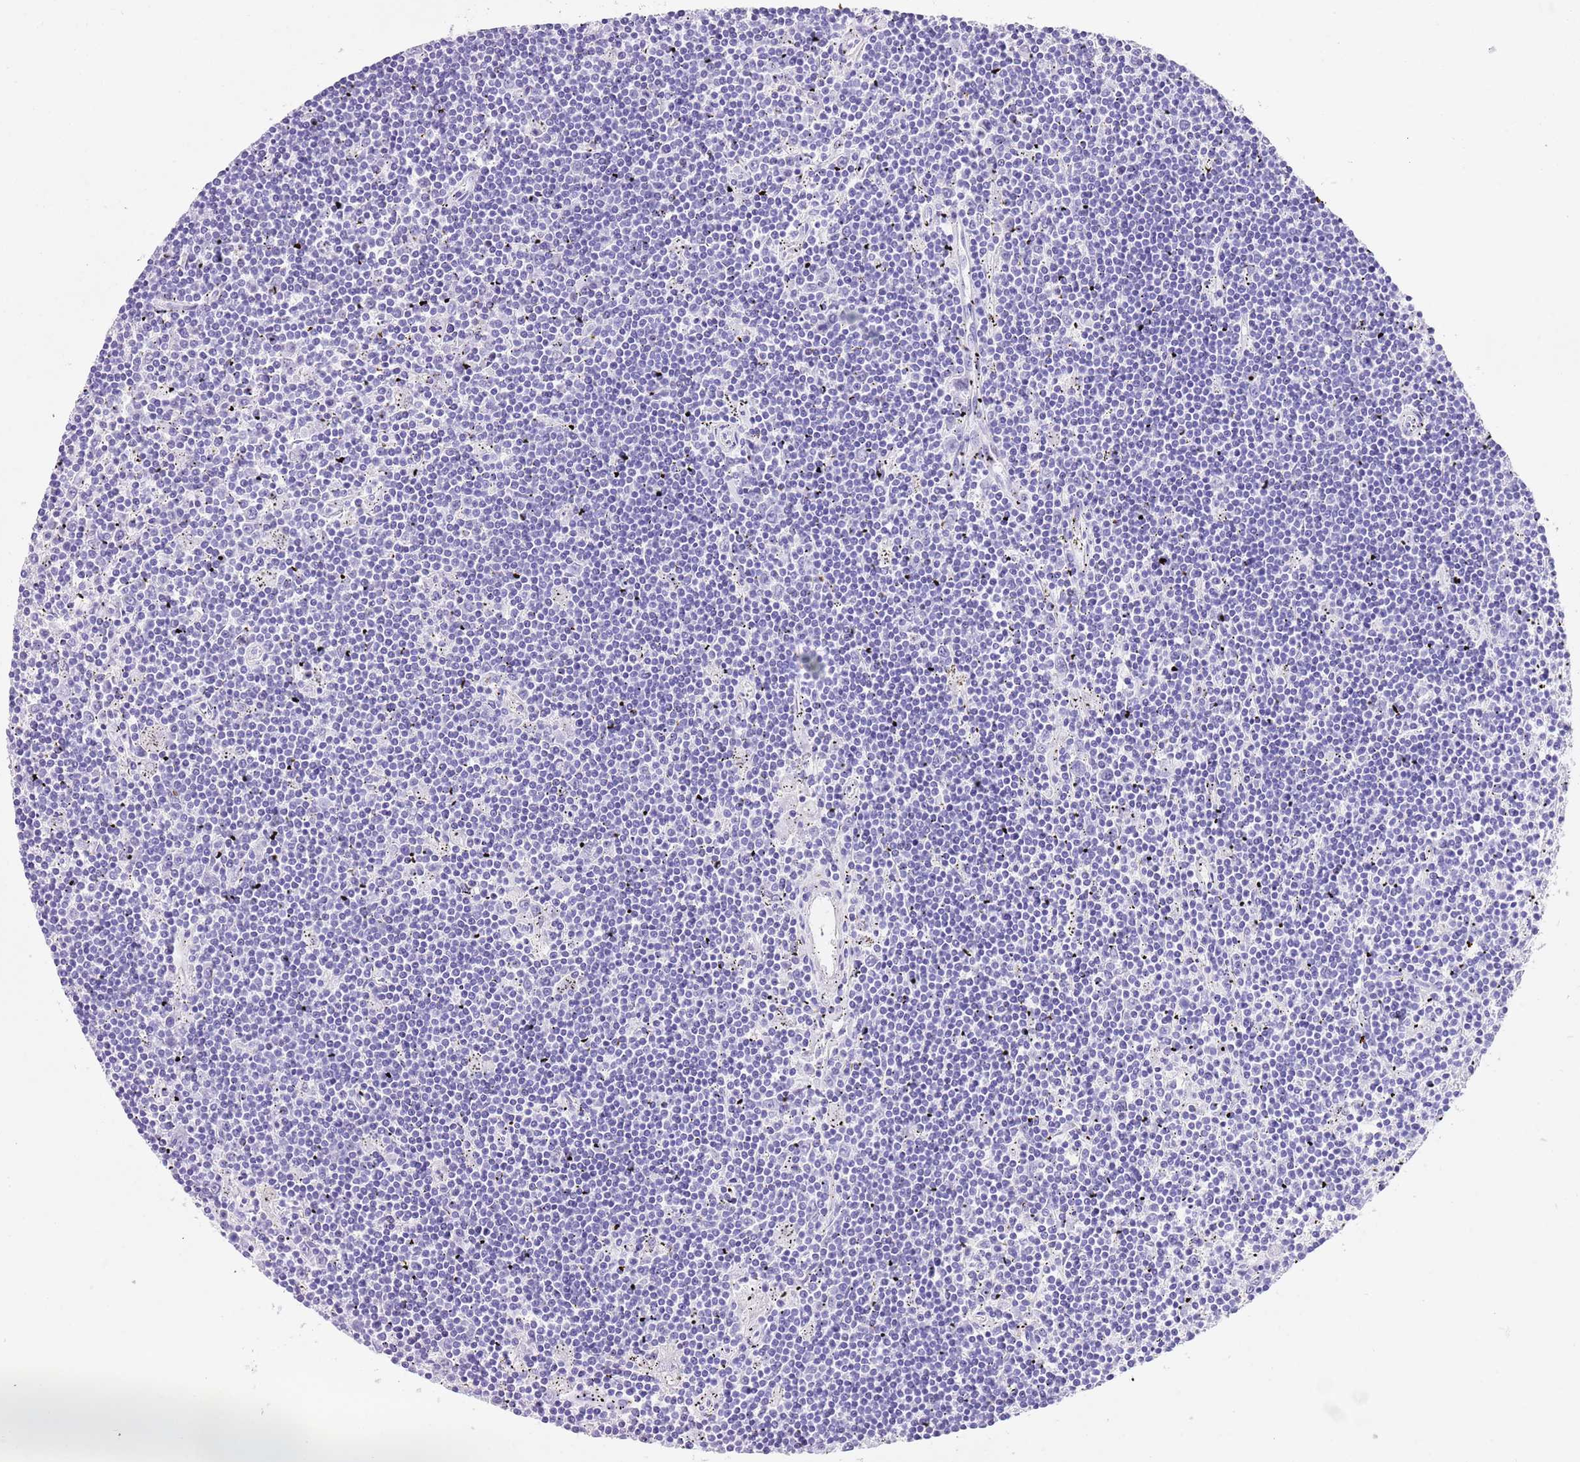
{"staining": {"intensity": "negative", "quantity": "none", "location": "none"}, "tissue": "lymphoma", "cell_type": "Tumor cells", "image_type": "cancer", "snomed": [{"axis": "morphology", "description": "Malignant lymphoma, non-Hodgkin's type, Low grade"}, {"axis": "topography", "description": "Spleen"}], "caption": "Lymphoma was stained to show a protein in brown. There is no significant staining in tumor cells.", "gene": "TMEM185B", "patient": {"sex": "male", "age": 76}}